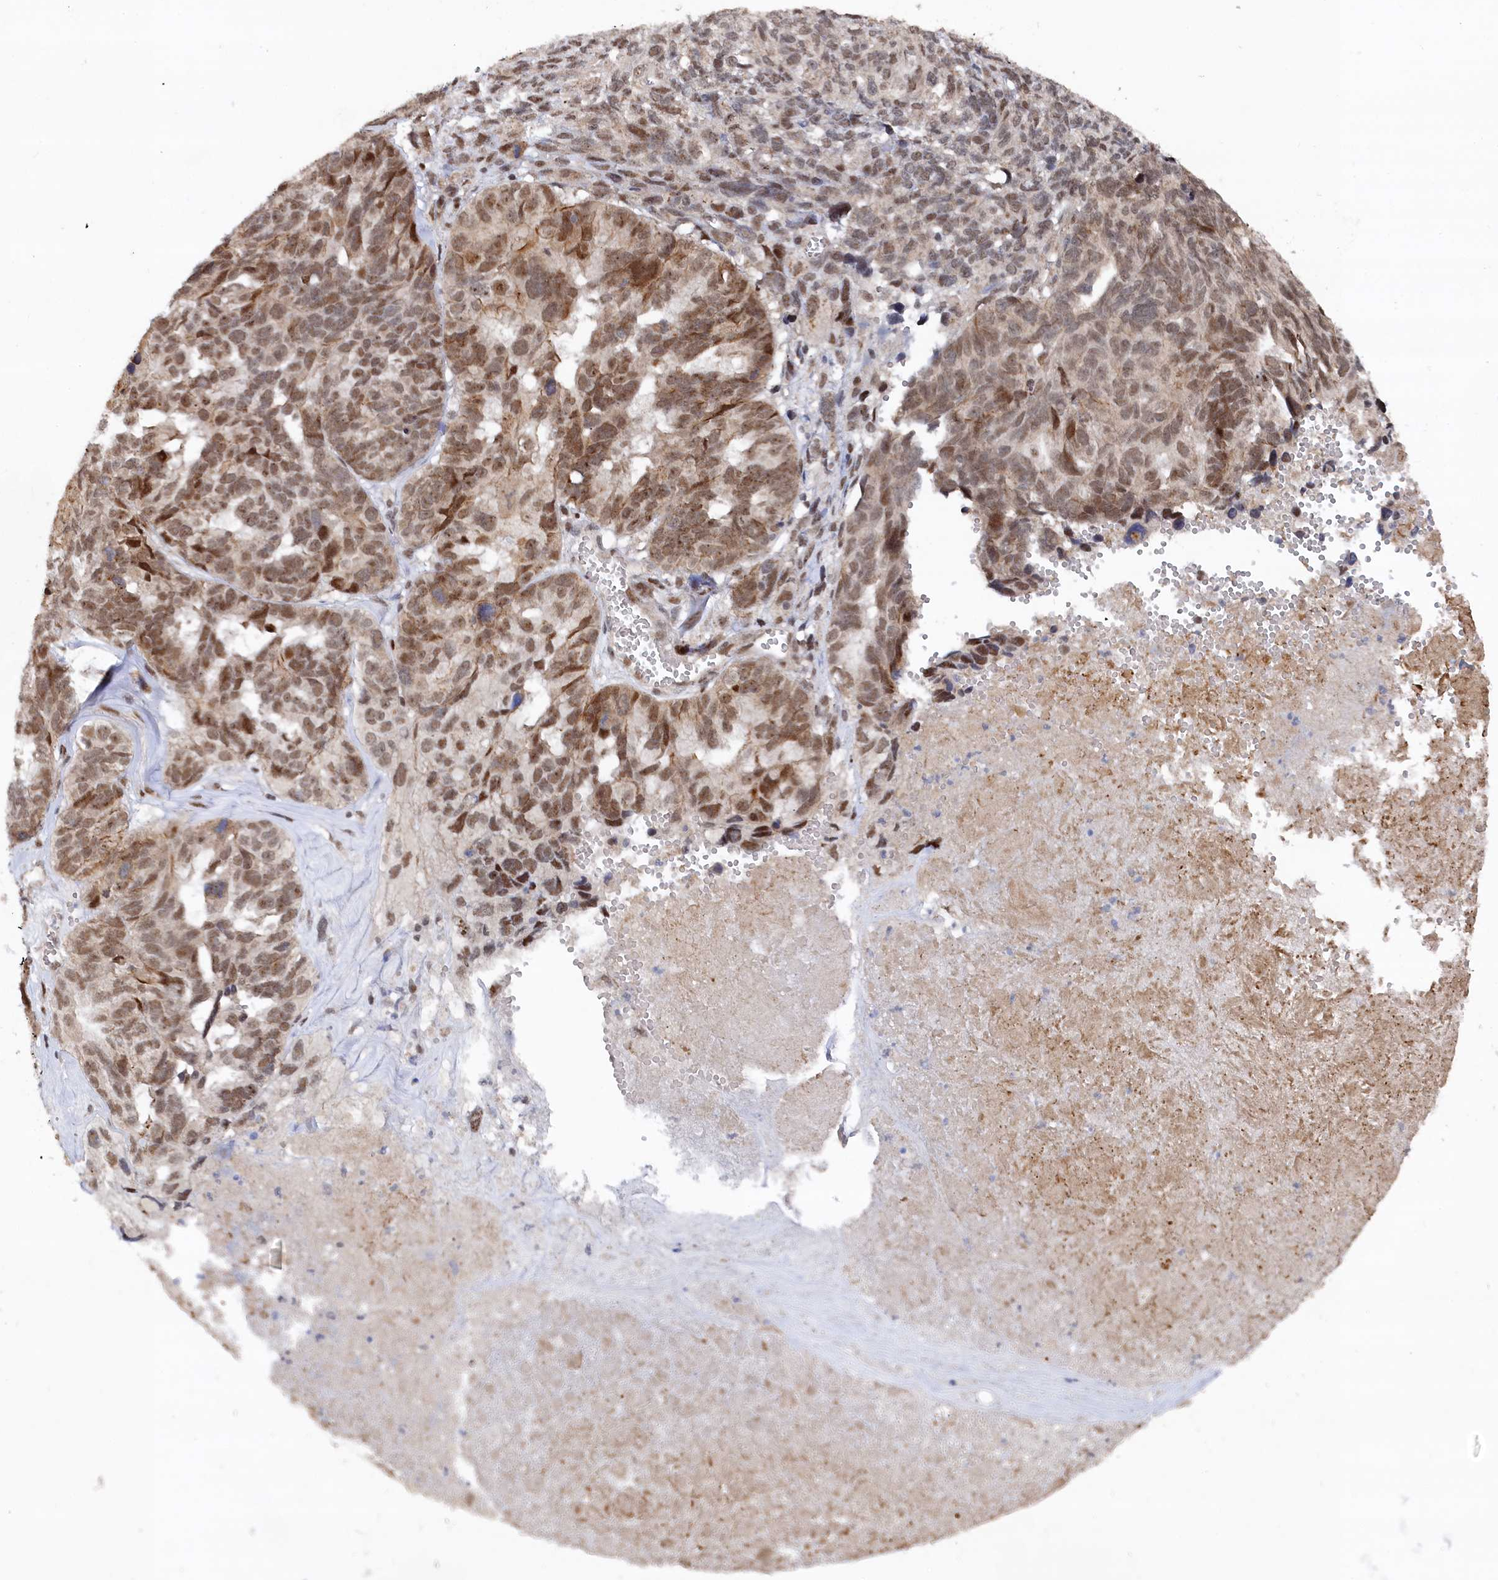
{"staining": {"intensity": "moderate", "quantity": ">75%", "location": "nuclear"}, "tissue": "ovarian cancer", "cell_type": "Tumor cells", "image_type": "cancer", "snomed": [{"axis": "morphology", "description": "Cystadenocarcinoma, serous, NOS"}, {"axis": "topography", "description": "Ovary"}], "caption": "Immunohistochemical staining of human ovarian cancer reveals medium levels of moderate nuclear protein staining in approximately >75% of tumor cells.", "gene": "BUB3", "patient": {"sex": "female", "age": 79}}